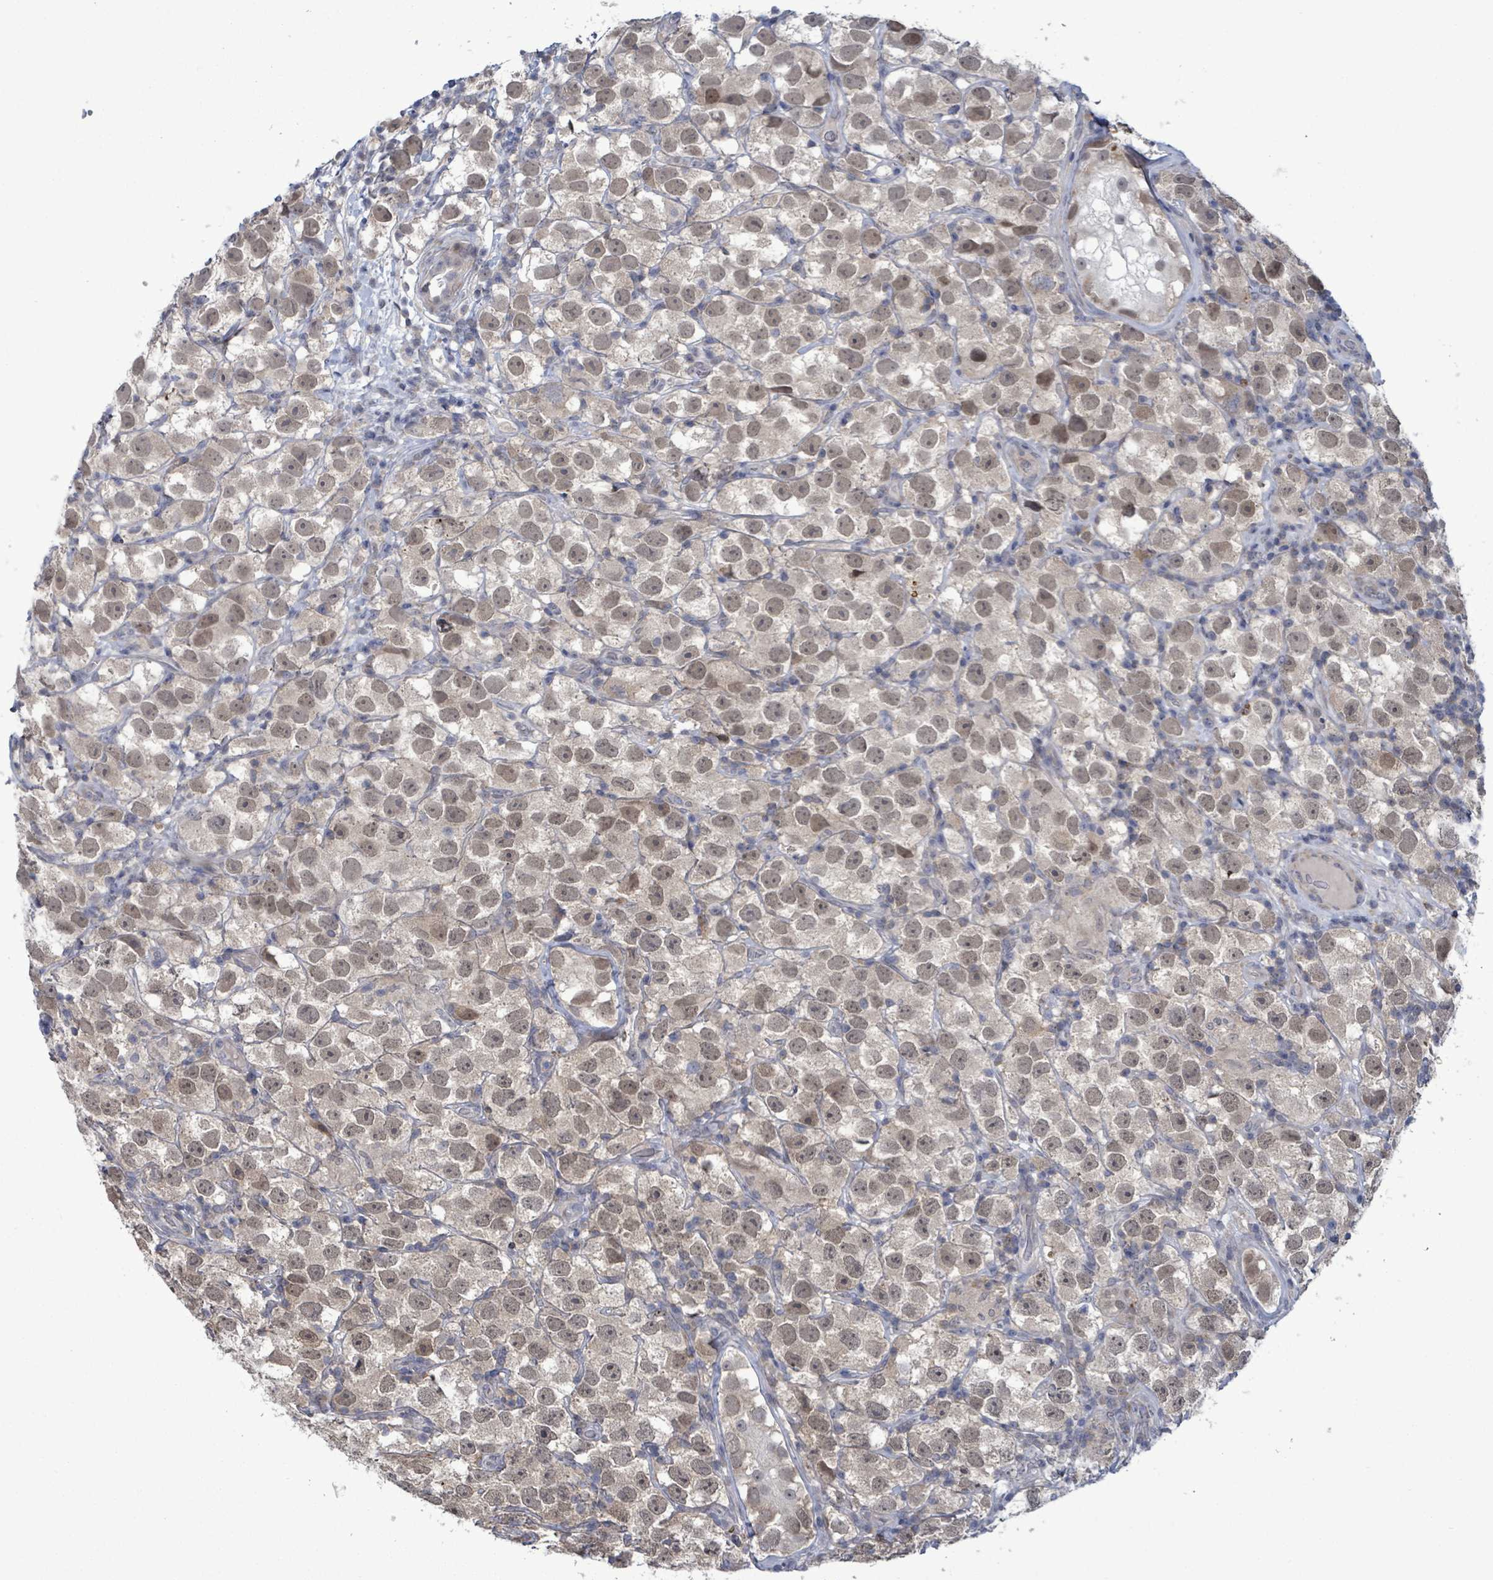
{"staining": {"intensity": "weak", "quantity": "25%-75%", "location": "nuclear"}, "tissue": "testis cancer", "cell_type": "Tumor cells", "image_type": "cancer", "snomed": [{"axis": "morphology", "description": "Seminoma, NOS"}, {"axis": "topography", "description": "Testis"}], "caption": "Testis cancer (seminoma) was stained to show a protein in brown. There is low levels of weak nuclear staining in approximately 25%-75% of tumor cells.", "gene": "AMMECR1", "patient": {"sex": "male", "age": 26}}